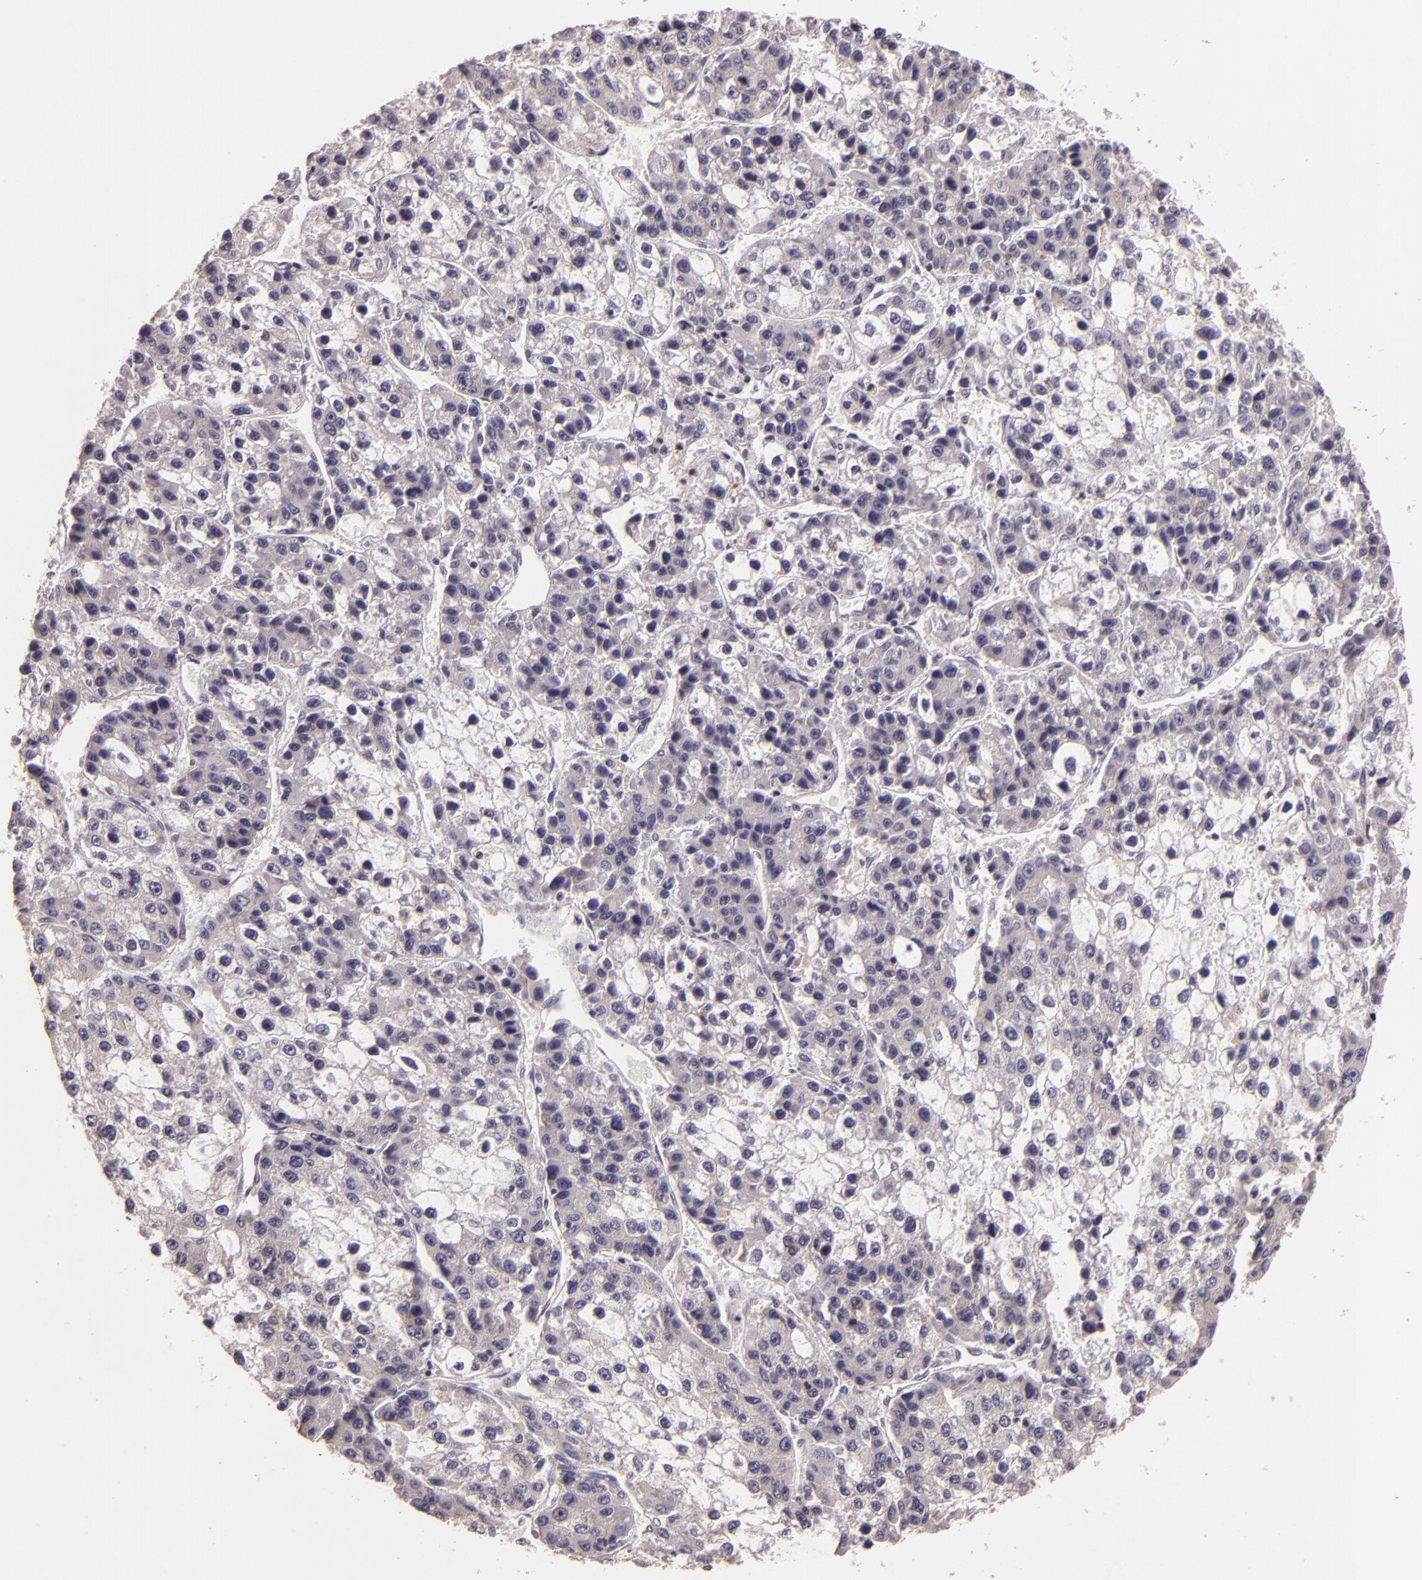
{"staining": {"intensity": "negative", "quantity": "none", "location": "none"}, "tissue": "liver cancer", "cell_type": "Tumor cells", "image_type": "cancer", "snomed": [{"axis": "morphology", "description": "Carcinoma, Hepatocellular, NOS"}, {"axis": "topography", "description": "Liver"}], "caption": "Liver cancer was stained to show a protein in brown. There is no significant positivity in tumor cells.", "gene": "ARMH4", "patient": {"sex": "female", "age": 66}}